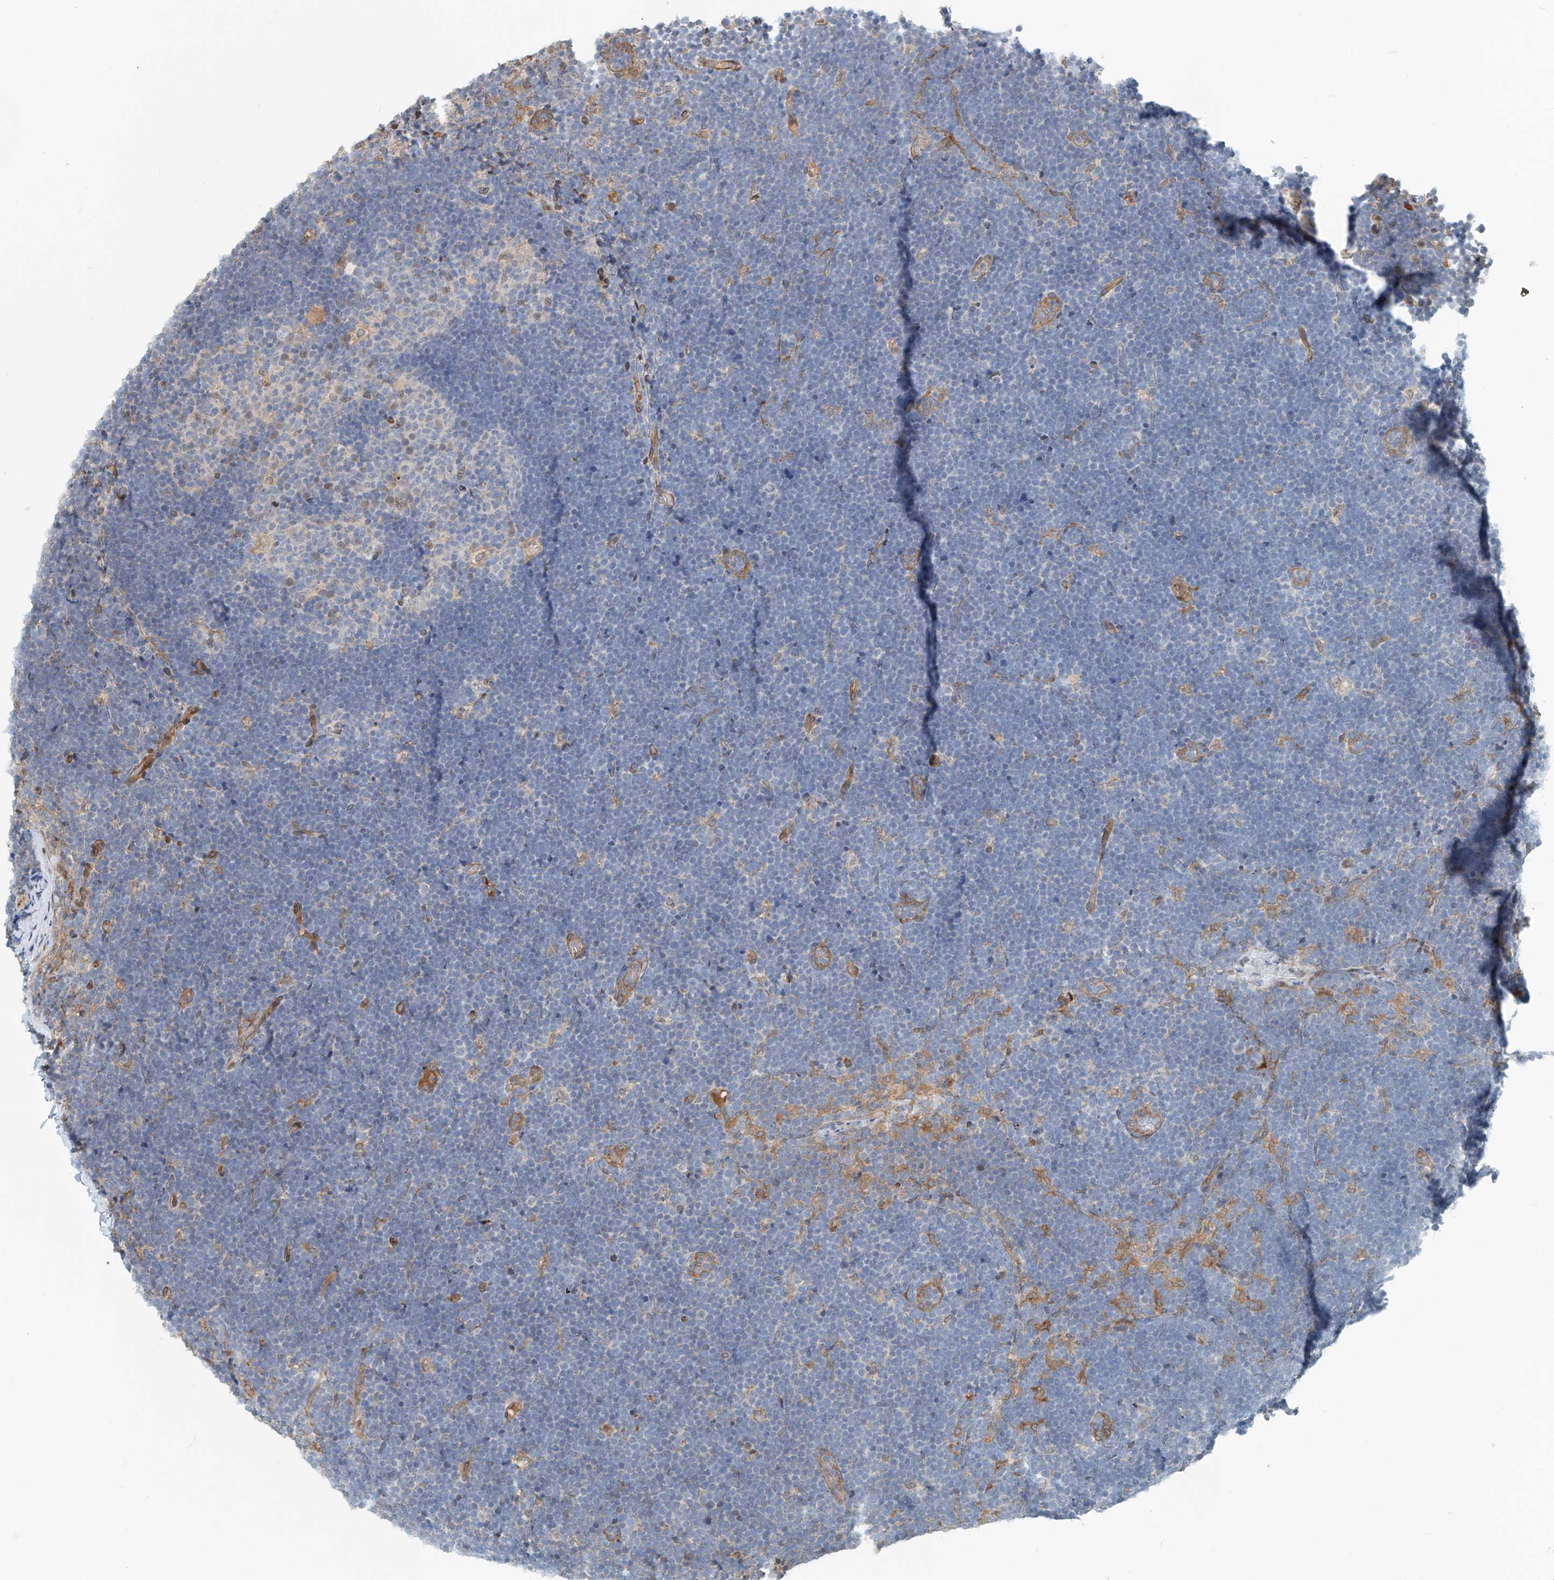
{"staining": {"intensity": "negative", "quantity": "none", "location": "none"}, "tissue": "lymphoma", "cell_type": "Tumor cells", "image_type": "cancer", "snomed": [{"axis": "morphology", "description": "Malignant lymphoma, non-Hodgkin's type, High grade"}, {"axis": "topography", "description": "Lymph node"}], "caption": "A high-resolution photomicrograph shows immunohistochemistry staining of lymphoma, which shows no significant positivity in tumor cells. (Brightfield microscopy of DAB immunohistochemistry (IHC) at high magnification).", "gene": "SASH1", "patient": {"sex": "male", "age": 13}}